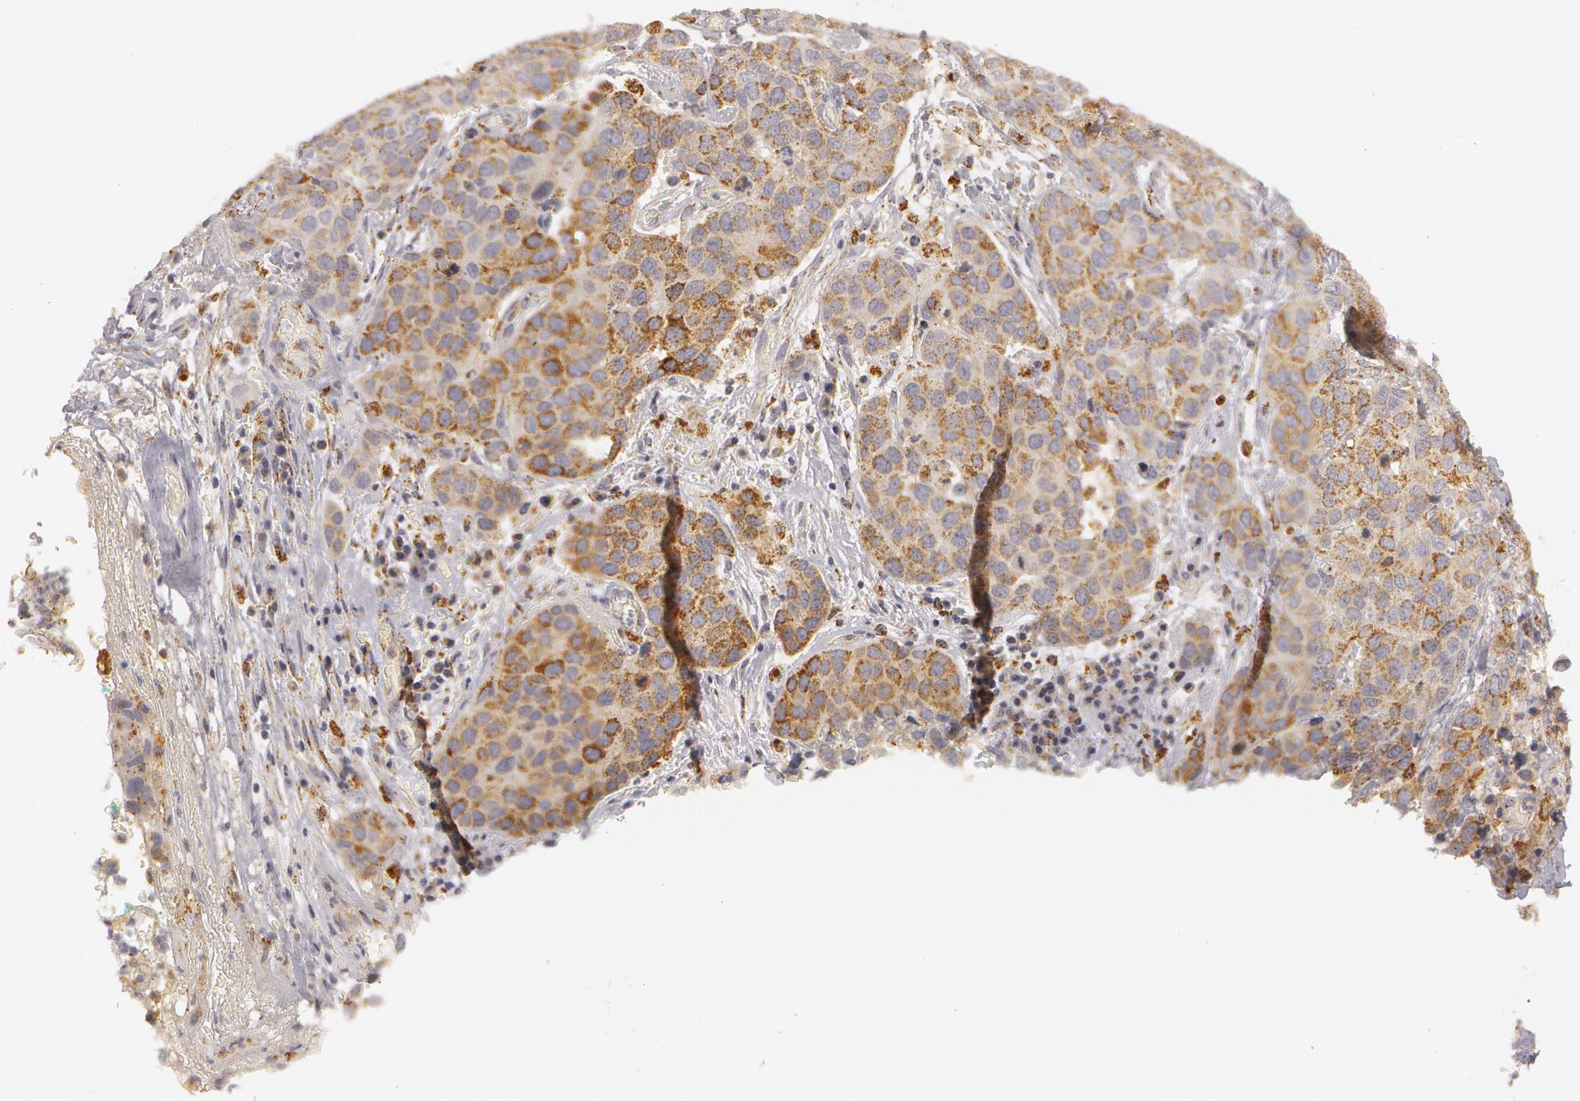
{"staining": {"intensity": "moderate", "quantity": ">75%", "location": "cytoplasmic/membranous"}, "tissue": "cervical cancer", "cell_type": "Tumor cells", "image_type": "cancer", "snomed": [{"axis": "morphology", "description": "Squamous cell carcinoma, NOS"}, {"axis": "topography", "description": "Cervix"}], "caption": "Cervical squamous cell carcinoma stained with a protein marker displays moderate staining in tumor cells.", "gene": "C7", "patient": {"sex": "female", "age": 54}}